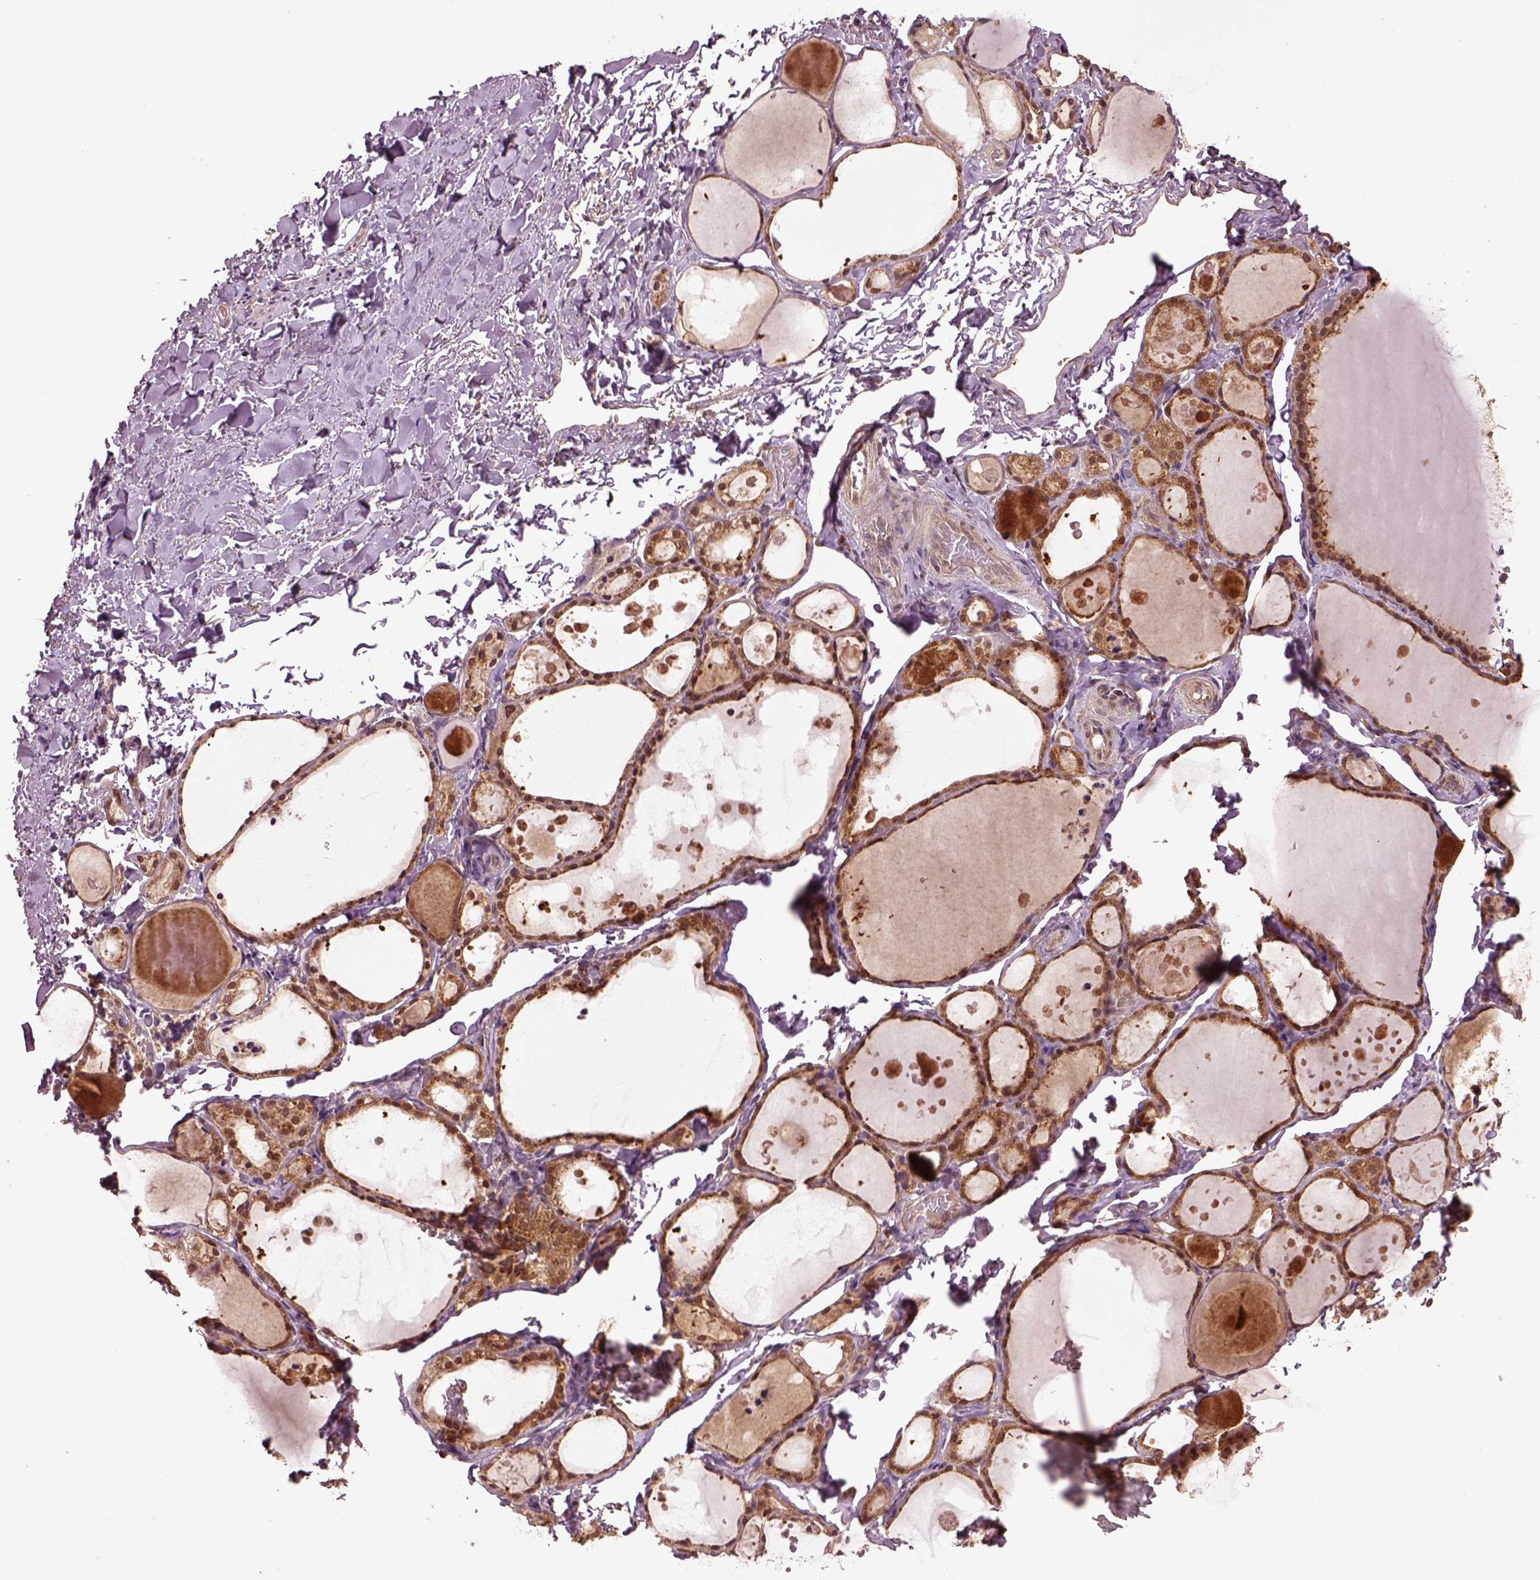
{"staining": {"intensity": "strong", "quantity": ">75%", "location": "cytoplasmic/membranous,nuclear"}, "tissue": "thyroid gland", "cell_type": "Glandular cells", "image_type": "normal", "snomed": [{"axis": "morphology", "description": "Normal tissue, NOS"}, {"axis": "topography", "description": "Thyroid gland"}], "caption": "Human thyroid gland stained for a protein (brown) exhibits strong cytoplasmic/membranous,nuclear positive expression in approximately >75% of glandular cells.", "gene": "MDP1", "patient": {"sex": "male", "age": 68}}